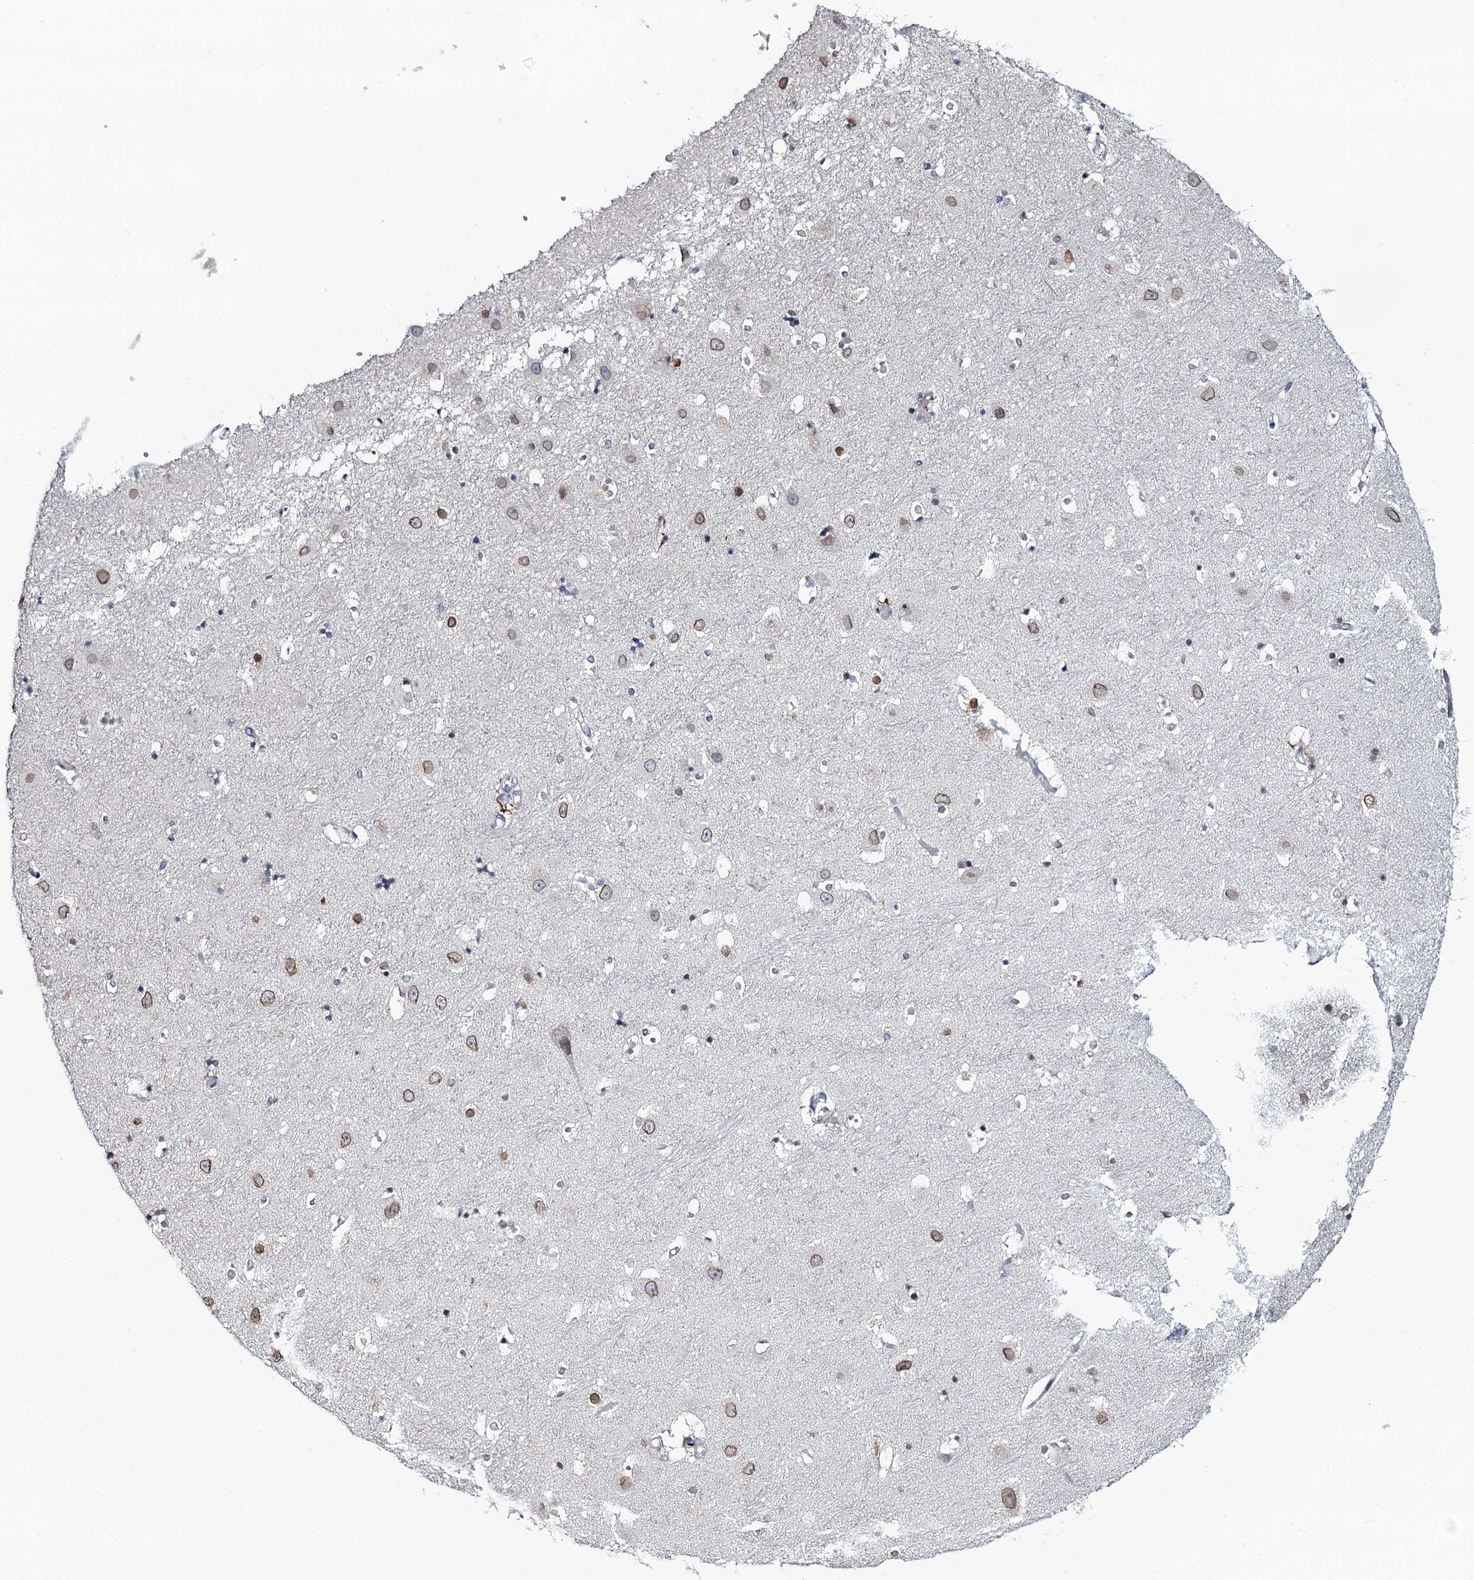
{"staining": {"intensity": "moderate", "quantity": "<25%", "location": "nuclear"}, "tissue": "hippocampus", "cell_type": "Glial cells", "image_type": "normal", "snomed": [{"axis": "morphology", "description": "Normal tissue, NOS"}, {"axis": "topography", "description": "Hippocampus"}], "caption": "A high-resolution photomicrograph shows immunohistochemistry (IHC) staining of unremarkable hippocampus, which shows moderate nuclear positivity in approximately <25% of glial cells.", "gene": "TOX3", "patient": {"sex": "female", "age": 52}}